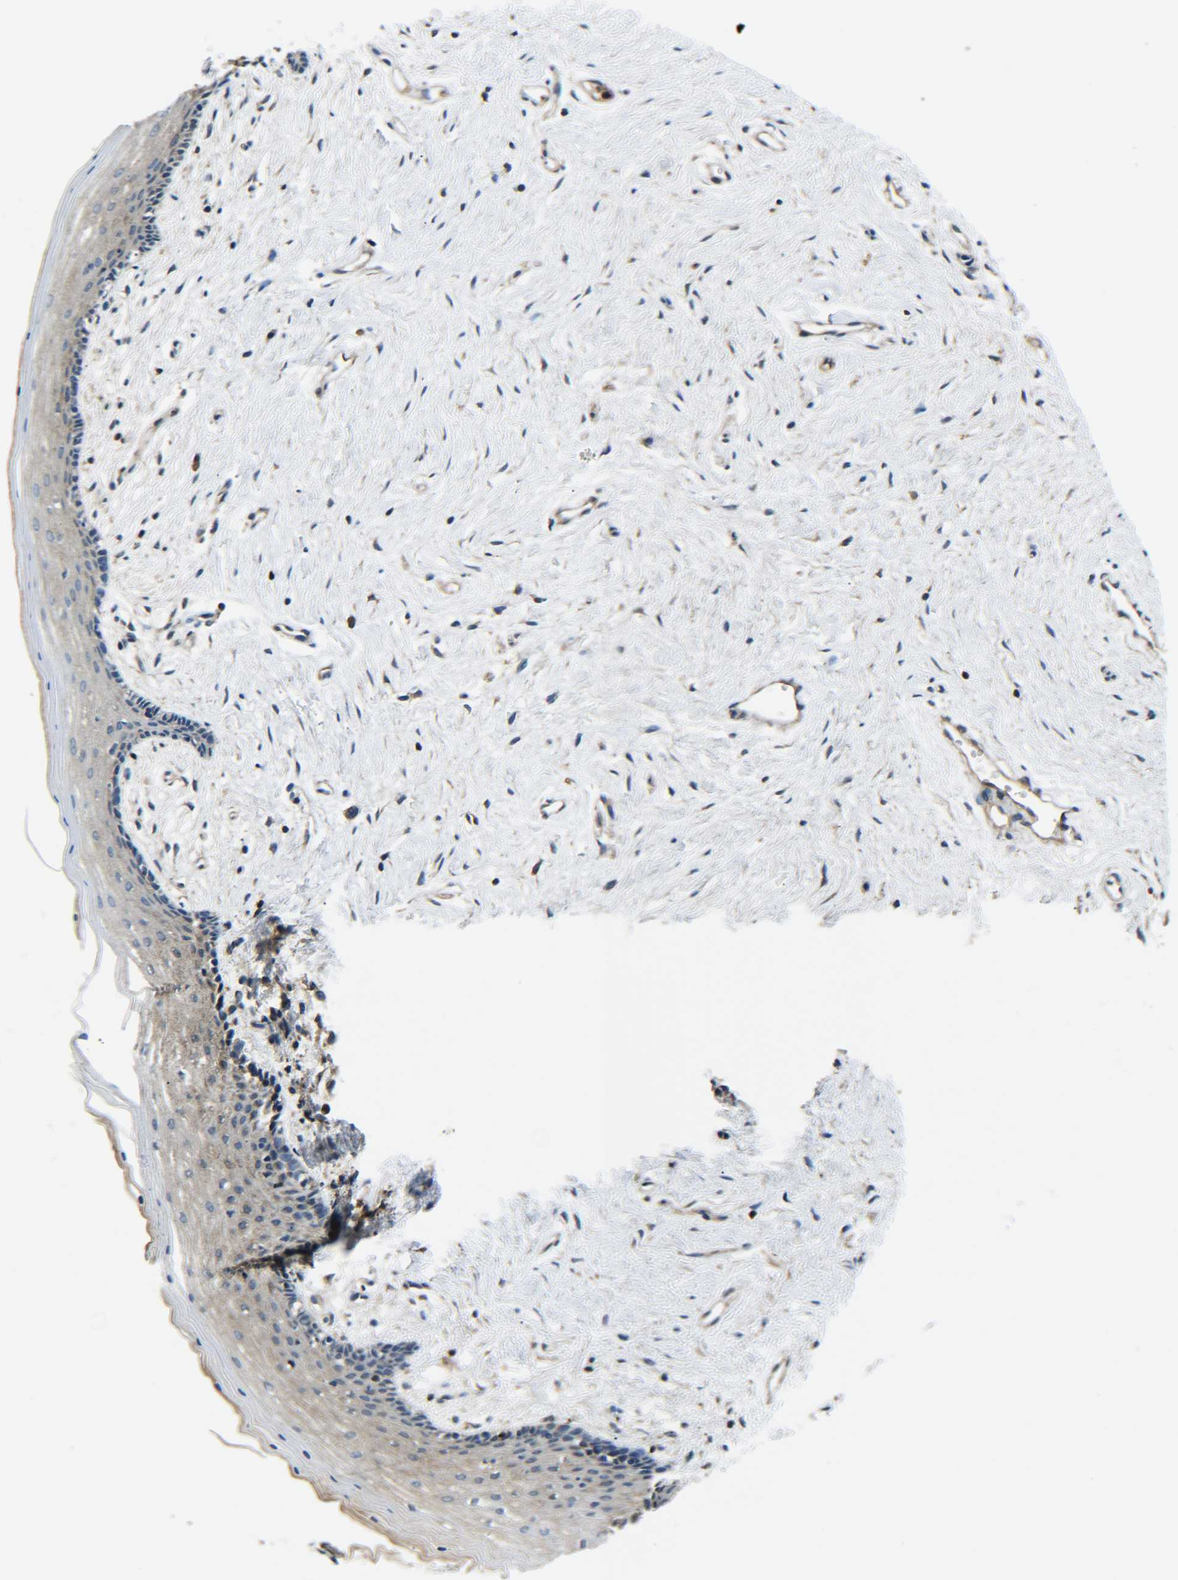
{"staining": {"intensity": "weak", "quantity": ">75%", "location": "cytoplasmic/membranous"}, "tissue": "vagina", "cell_type": "Squamous epithelial cells", "image_type": "normal", "snomed": [{"axis": "morphology", "description": "Normal tissue, NOS"}, {"axis": "topography", "description": "Vagina"}], "caption": "An IHC photomicrograph of normal tissue is shown. Protein staining in brown labels weak cytoplasmic/membranous positivity in vagina within squamous epithelial cells.", "gene": "PREB", "patient": {"sex": "female", "age": 44}}